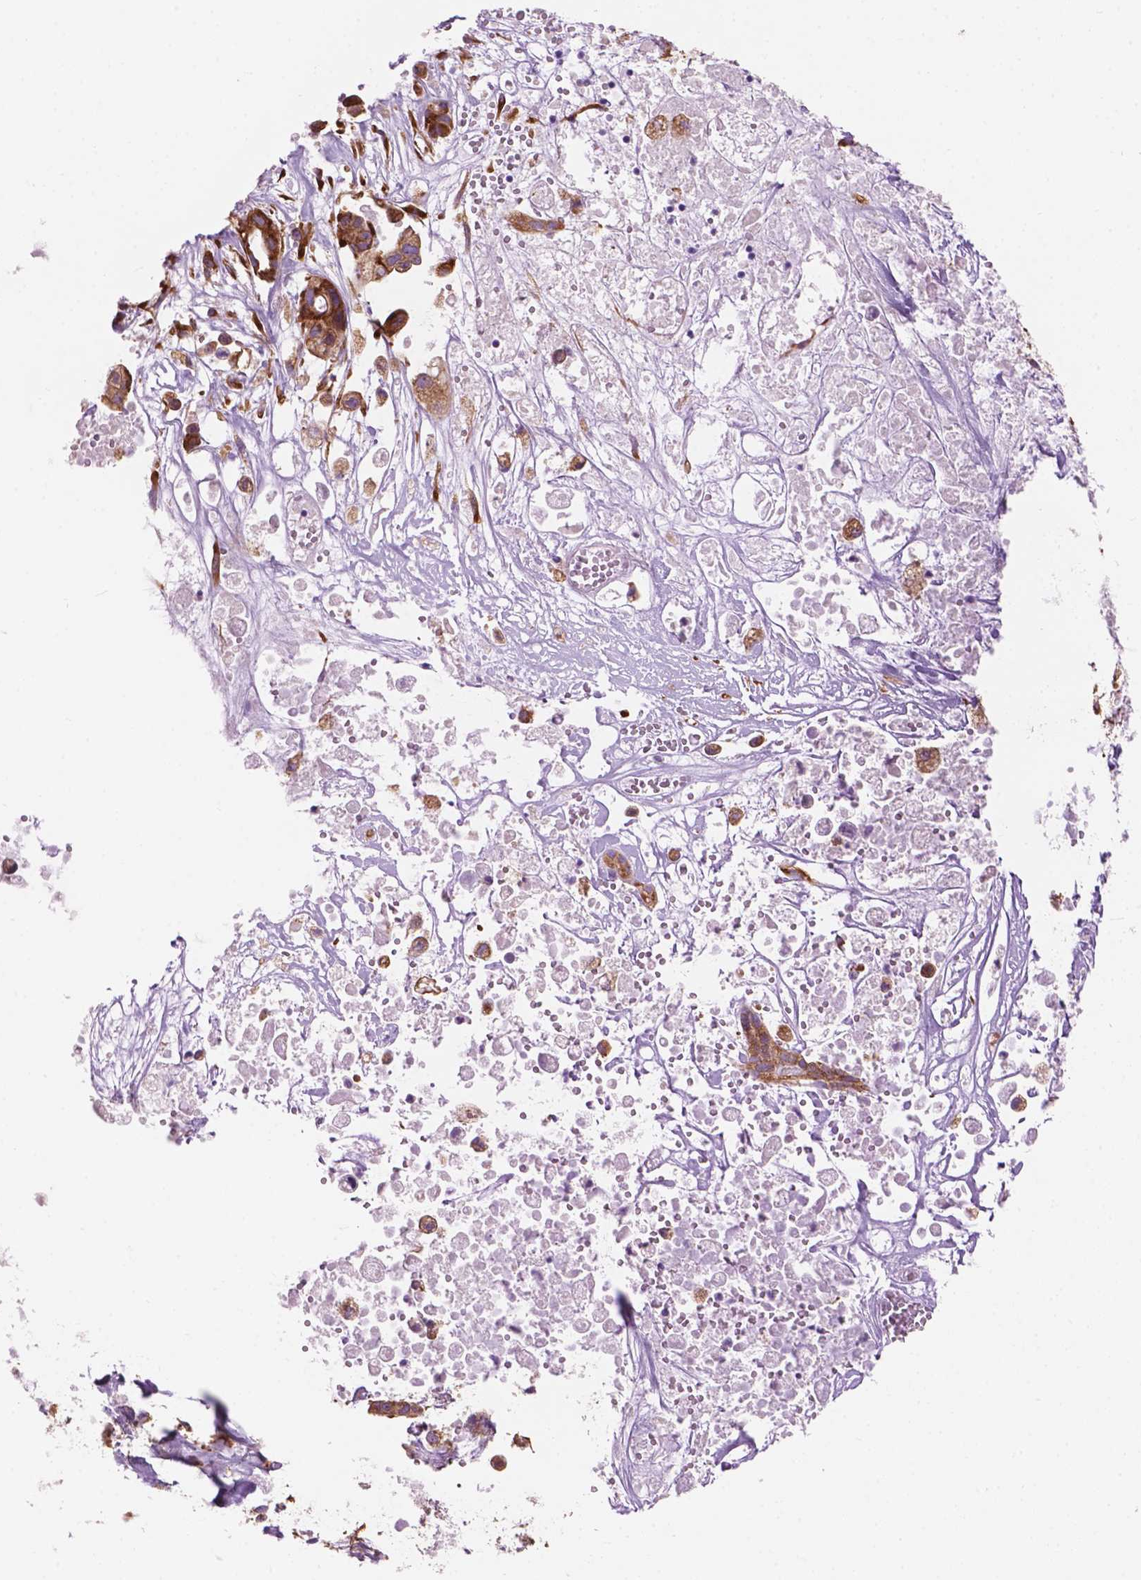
{"staining": {"intensity": "moderate", "quantity": ">75%", "location": "cytoplasmic/membranous"}, "tissue": "pancreatic cancer", "cell_type": "Tumor cells", "image_type": "cancer", "snomed": [{"axis": "morphology", "description": "Adenocarcinoma, NOS"}, {"axis": "topography", "description": "Pancreas"}], "caption": "This is a histology image of IHC staining of adenocarcinoma (pancreatic), which shows moderate positivity in the cytoplasmic/membranous of tumor cells.", "gene": "RPL37A", "patient": {"sex": "male", "age": 44}}